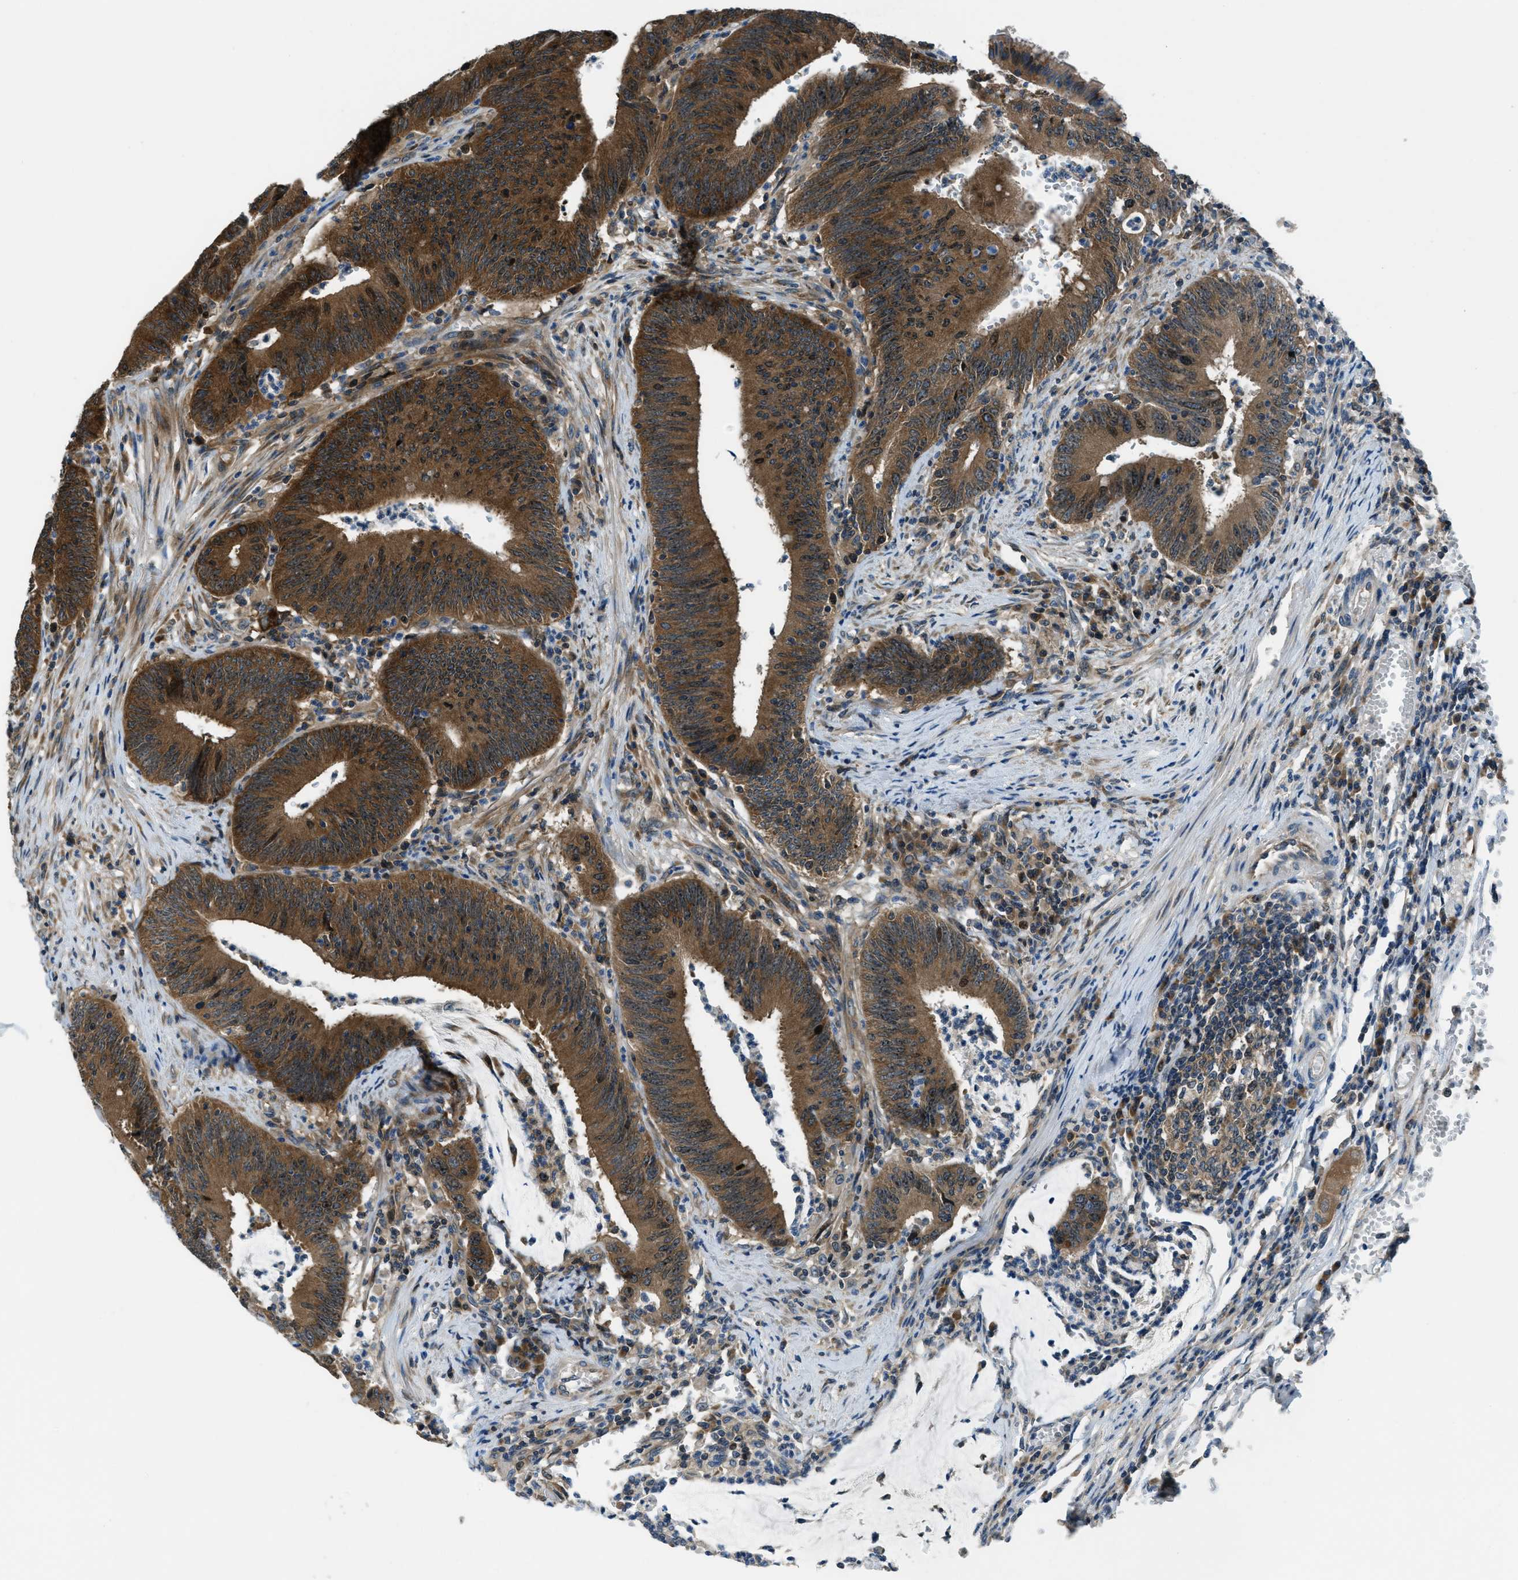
{"staining": {"intensity": "moderate", "quantity": ">75%", "location": "cytoplasmic/membranous"}, "tissue": "colorectal cancer", "cell_type": "Tumor cells", "image_type": "cancer", "snomed": [{"axis": "morphology", "description": "Normal tissue, NOS"}, {"axis": "morphology", "description": "Adenocarcinoma, NOS"}, {"axis": "topography", "description": "Rectum"}], "caption": "Colorectal adenocarcinoma stained with immunohistochemistry exhibits moderate cytoplasmic/membranous expression in about >75% of tumor cells.", "gene": "ARFGAP2", "patient": {"sex": "female", "age": 66}}